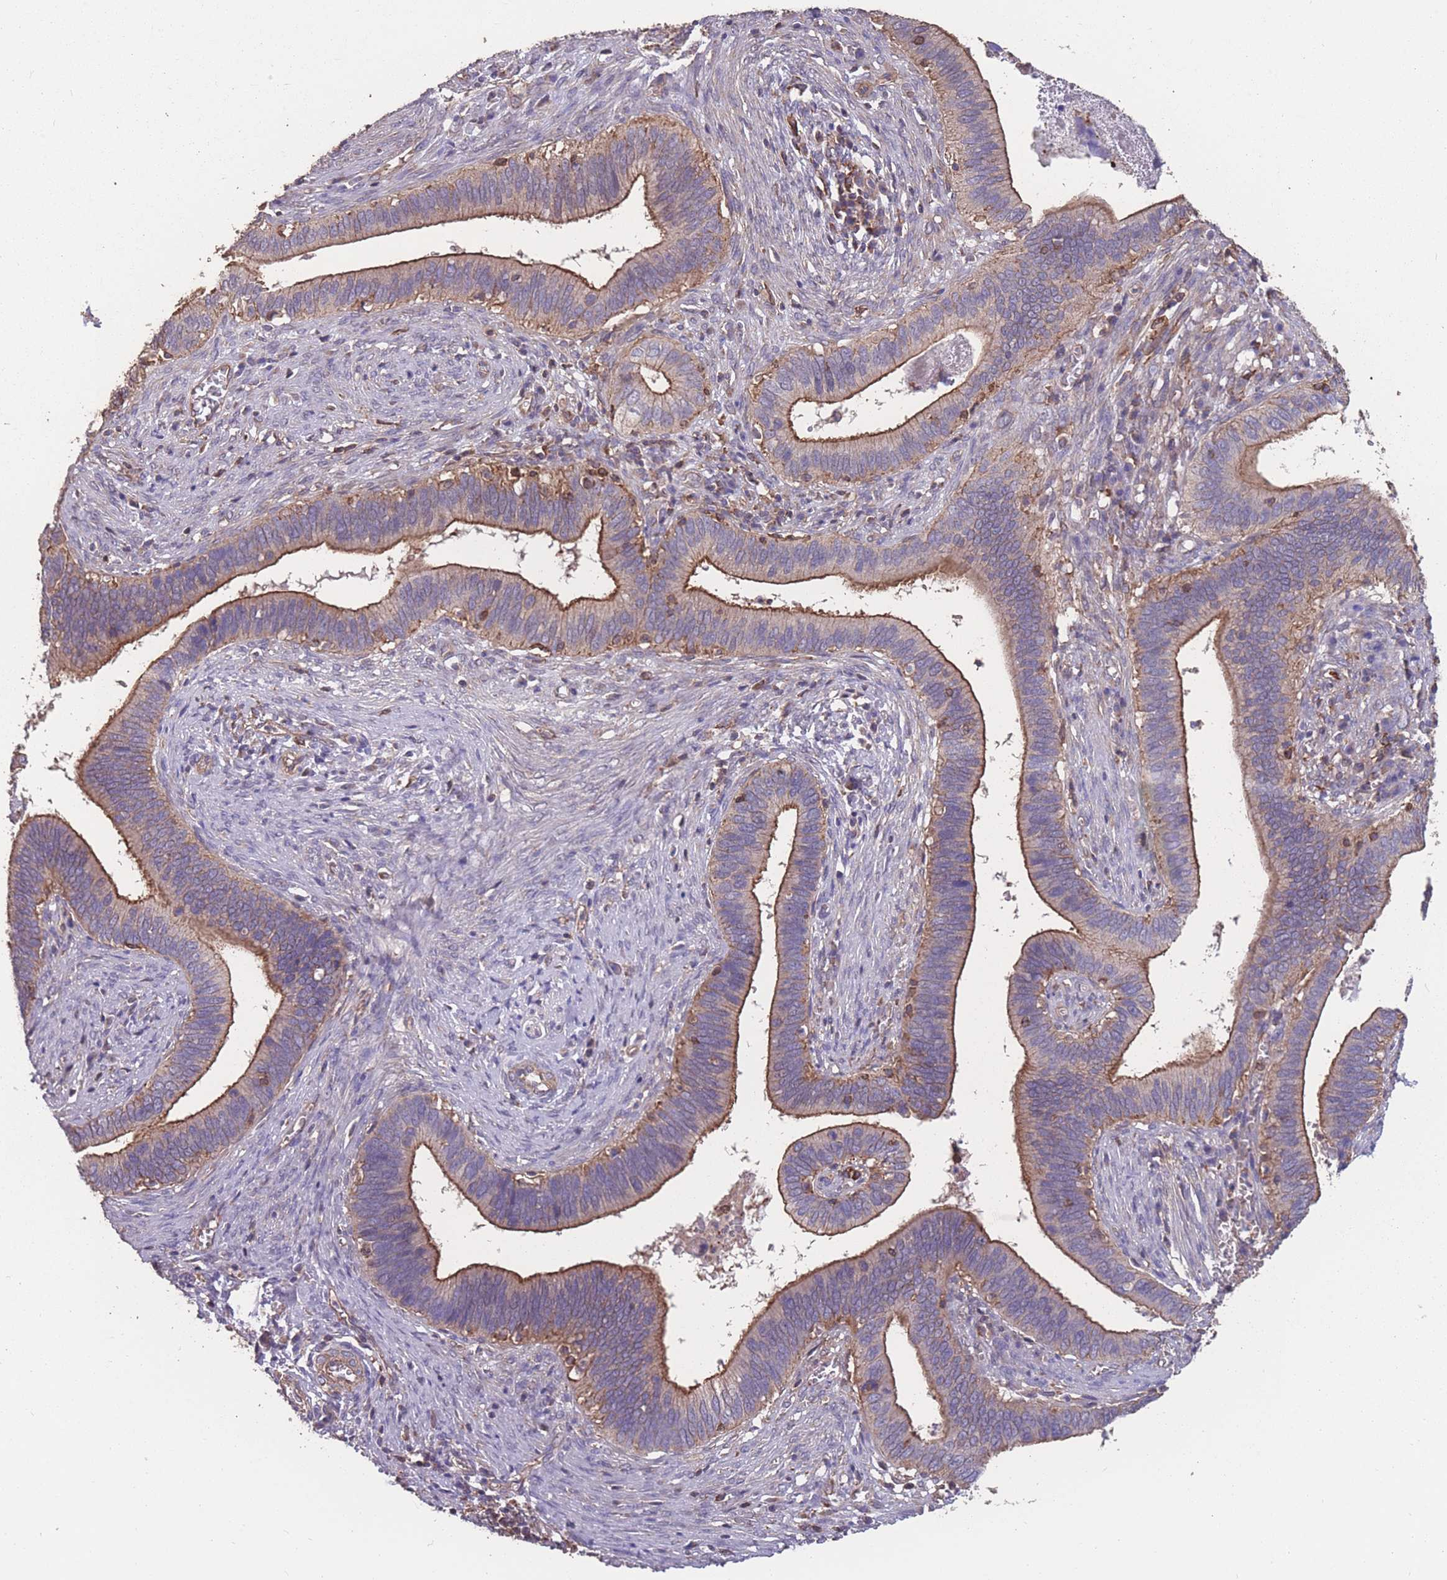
{"staining": {"intensity": "moderate", "quantity": "25%-75%", "location": "cytoplasmic/membranous"}, "tissue": "cervical cancer", "cell_type": "Tumor cells", "image_type": "cancer", "snomed": [{"axis": "morphology", "description": "Adenocarcinoma, NOS"}, {"axis": "topography", "description": "Cervix"}], "caption": "Immunohistochemical staining of human cervical adenocarcinoma demonstrates medium levels of moderate cytoplasmic/membranous protein expression in approximately 25%-75% of tumor cells.", "gene": "NUDT21", "patient": {"sex": "female", "age": 42}}